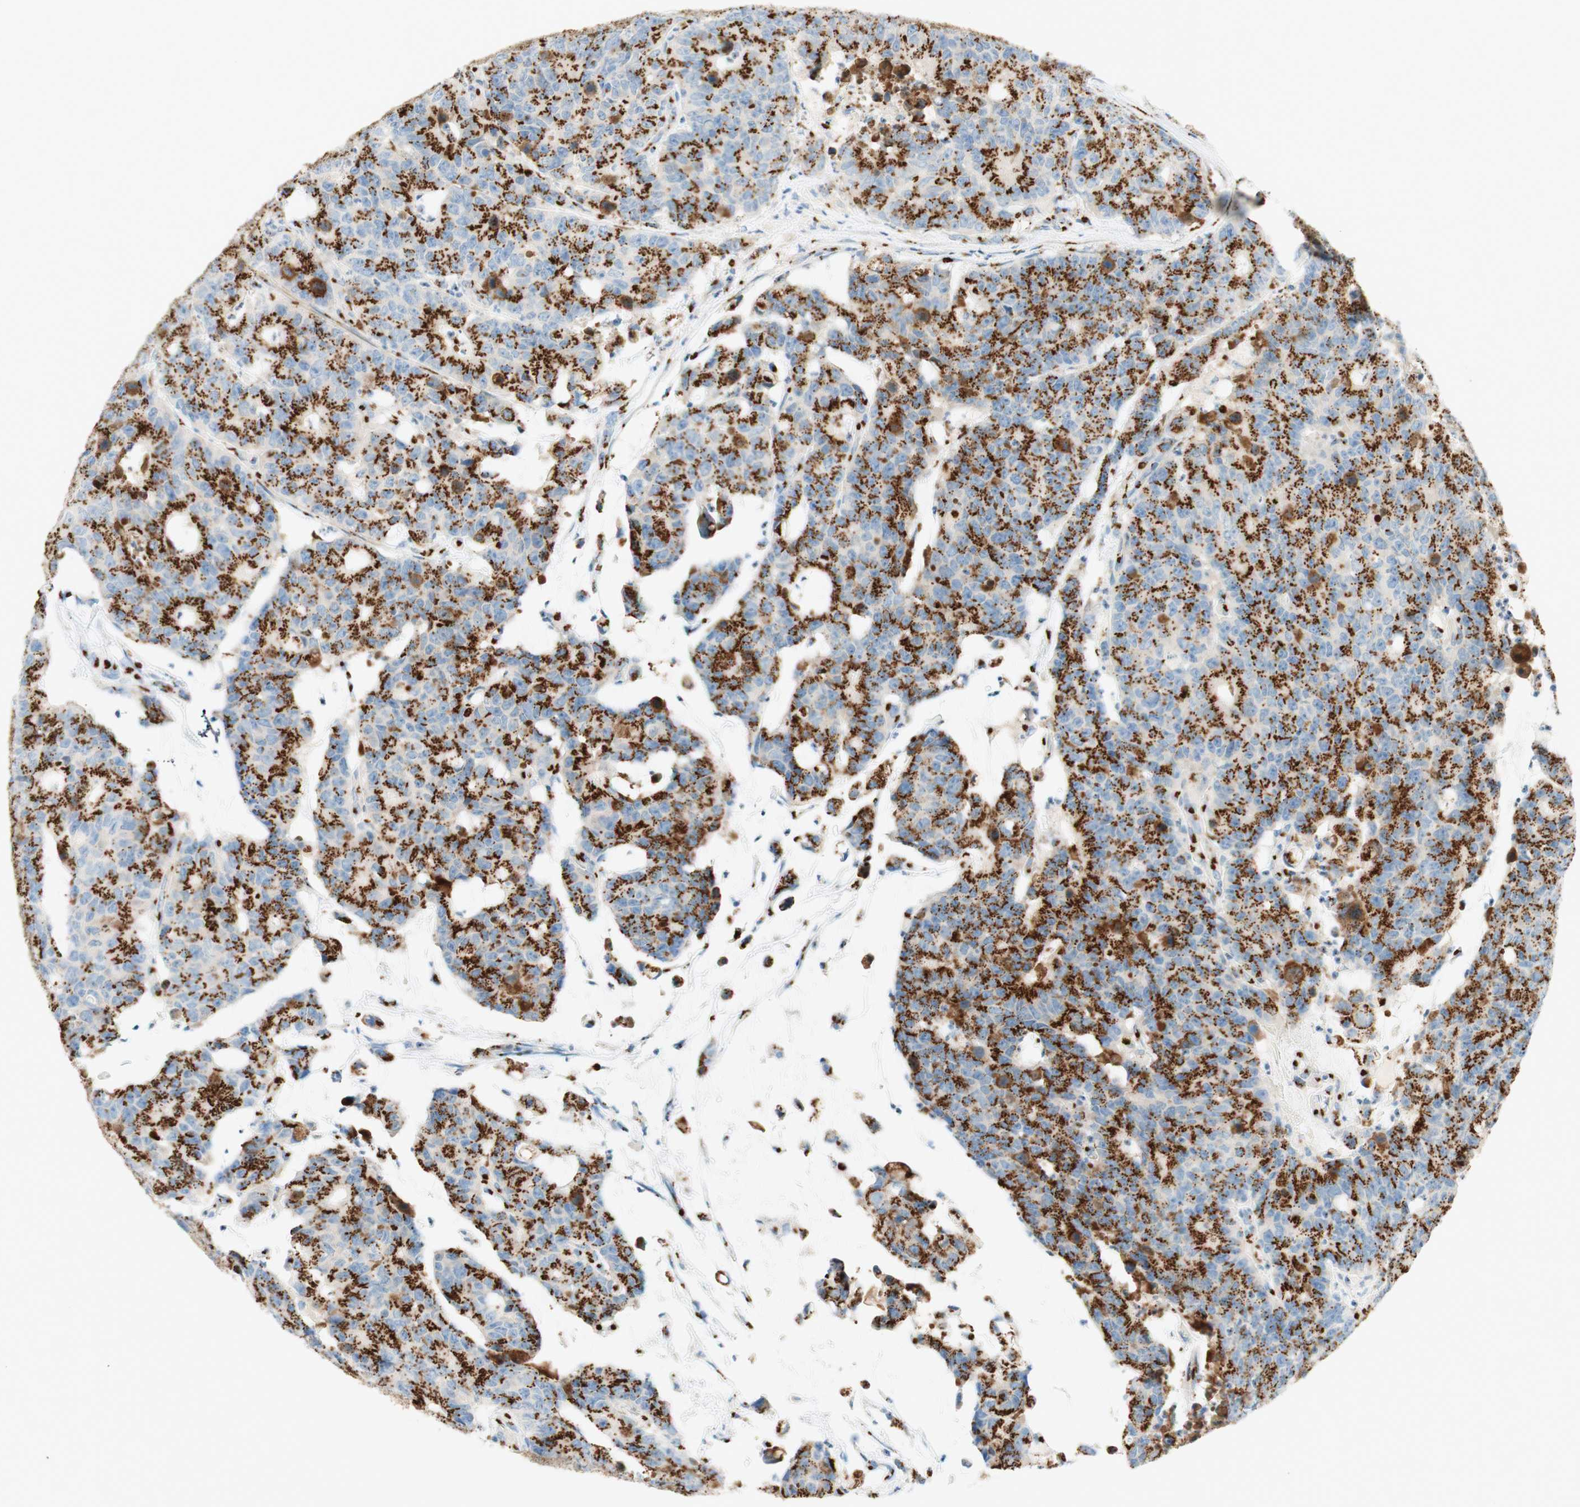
{"staining": {"intensity": "strong", "quantity": ">75%", "location": "cytoplasmic/membranous"}, "tissue": "colorectal cancer", "cell_type": "Tumor cells", "image_type": "cancer", "snomed": [{"axis": "morphology", "description": "Adenocarcinoma, NOS"}, {"axis": "topography", "description": "Colon"}], "caption": "The micrograph demonstrates staining of adenocarcinoma (colorectal), revealing strong cytoplasmic/membranous protein staining (brown color) within tumor cells.", "gene": "GOLGB1", "patient": {"sex": "female", "age": 86}}